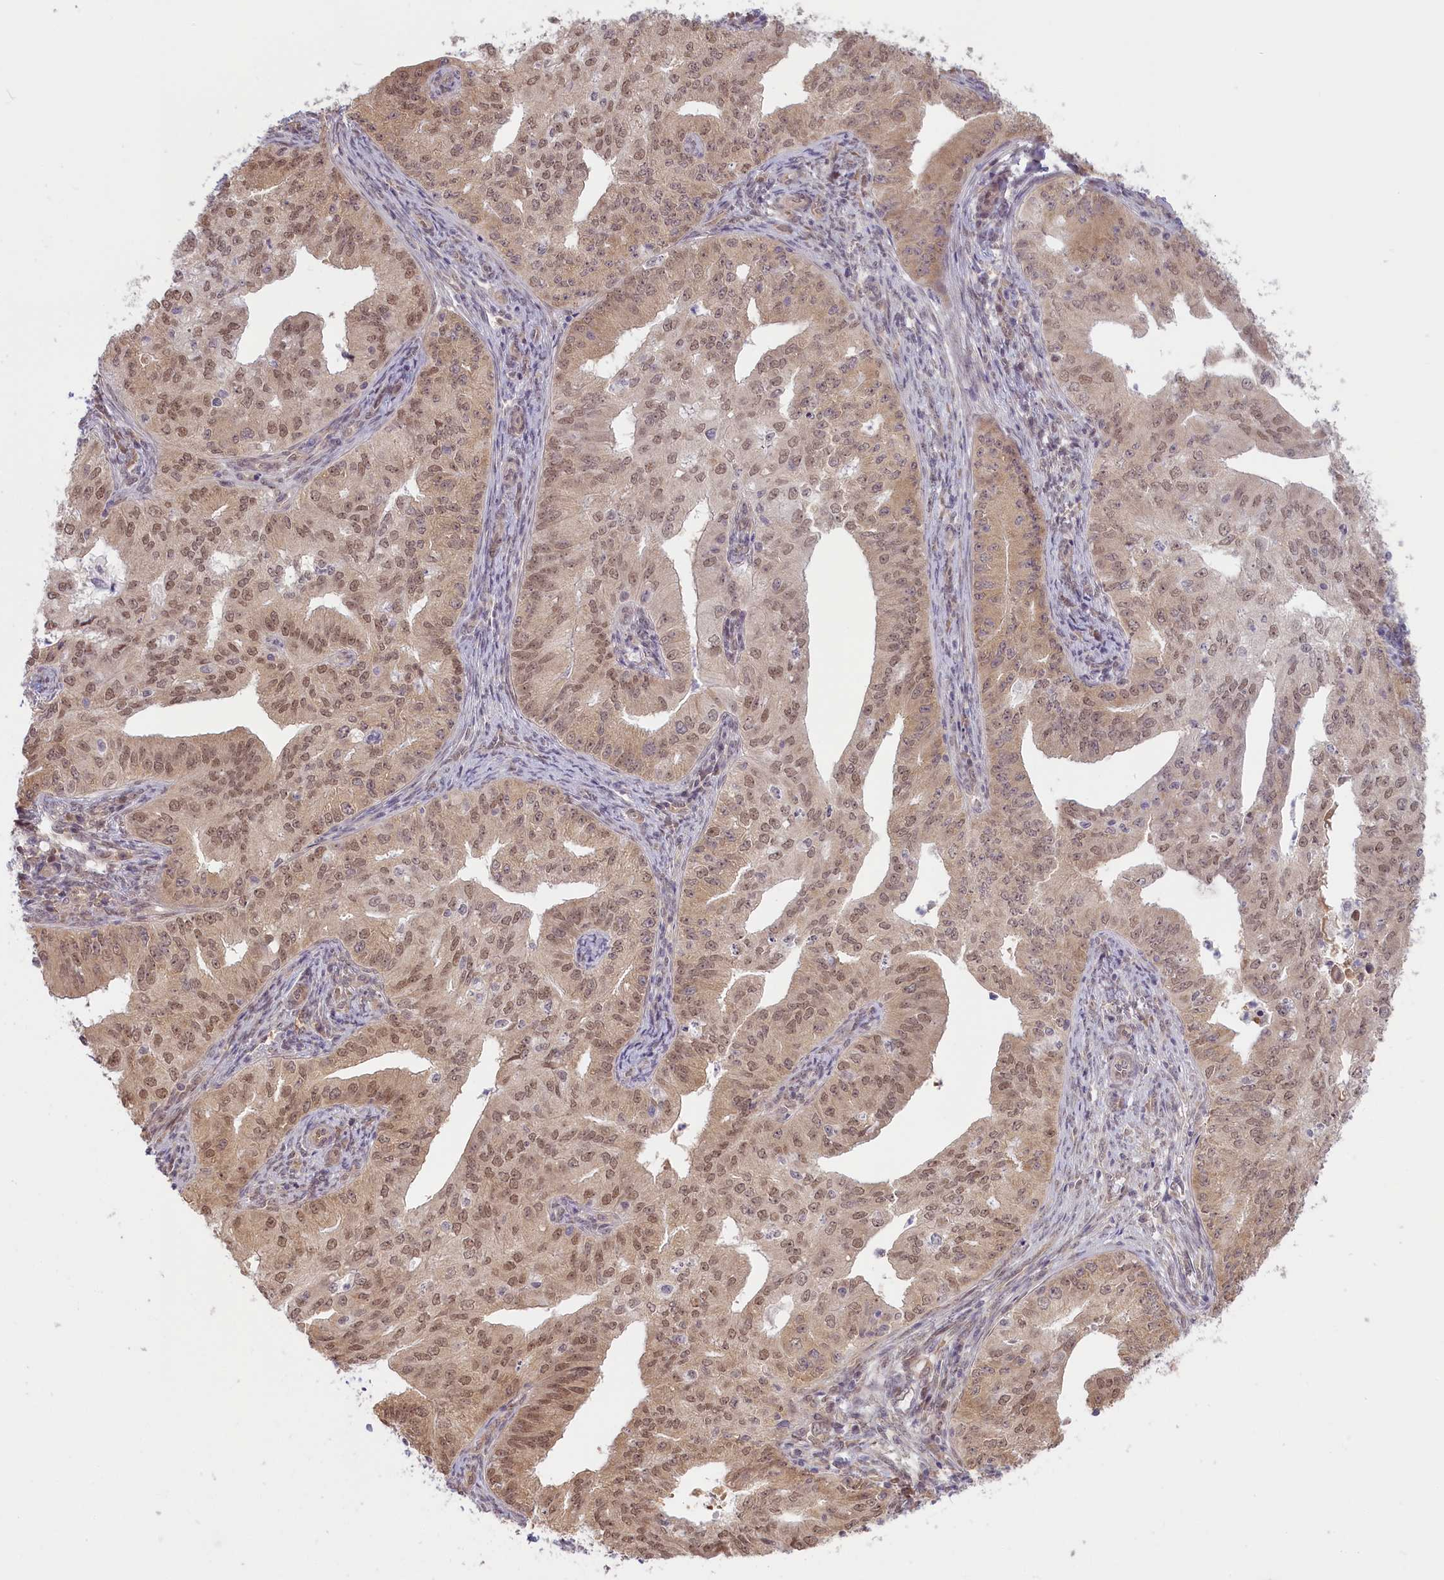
{"staining": {"intensity": "moderate", "quantity": ">75%", "location": "nuclear"}, "tissue": "endometrial cancer", "cell_type": "Tumor cells", "image_type": "cancer", "snomed": [{"axis": "morphology", "description": "Adenocarcinoma, NOS"}, {"axis": "topography", "description": "Endometrium"}], "caption": "Adenocarcinoma (endometrial) stained with DAB immunohistochemistry exhibits medium levels of moderate nuclear positivity in about >75% of tumor cells.", "gene": "C19orf44", "patient": {"sex": "female", "age": 50}}